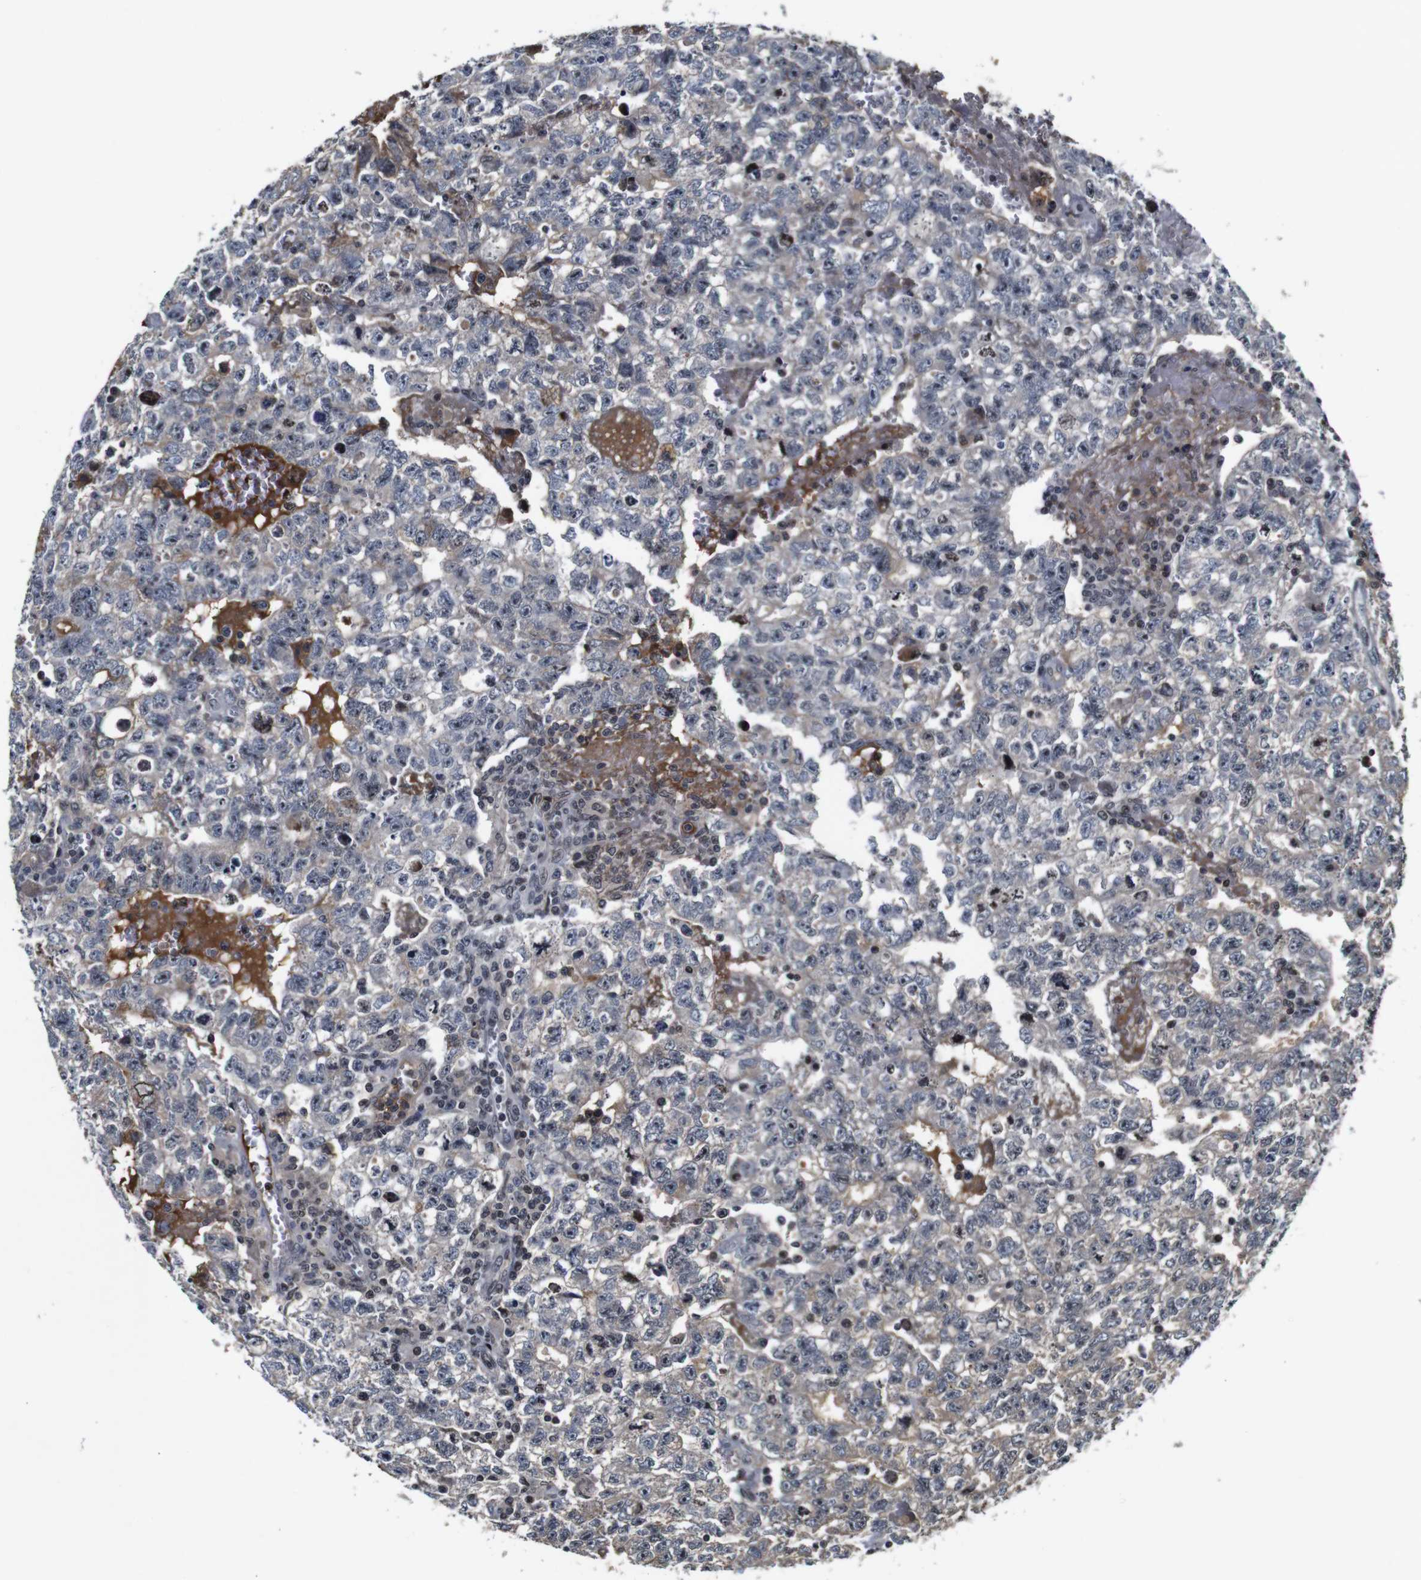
{"staining": {"intensity": "moderate", "quantity": "25%-75%", "location": "cytoplasmic/membranous"}, "tissue": "testis cancer", "cell_type": "Tumor cells", "image_type": "cancer", "snomed": [{"axis": "morphology", "description": "Seminoma, NOS"}, {"axis": "morphology", "description": "Carcinoma, Embryonal, NOS"}, {"axis": "topography", "description": "Testis"}], "caption": "Tumor cells demonstrate medium levels of moderate cytoplasmic/membranous staining in approximately 25%-75% of cells in human testis embryonal carcinoma. (Stains: DAB in brown, nuclei in blue, Microscopy: brightfield microscopy at high magnification).", "gene": "MYC", "patient": {"sex": "male", "age": 38}}